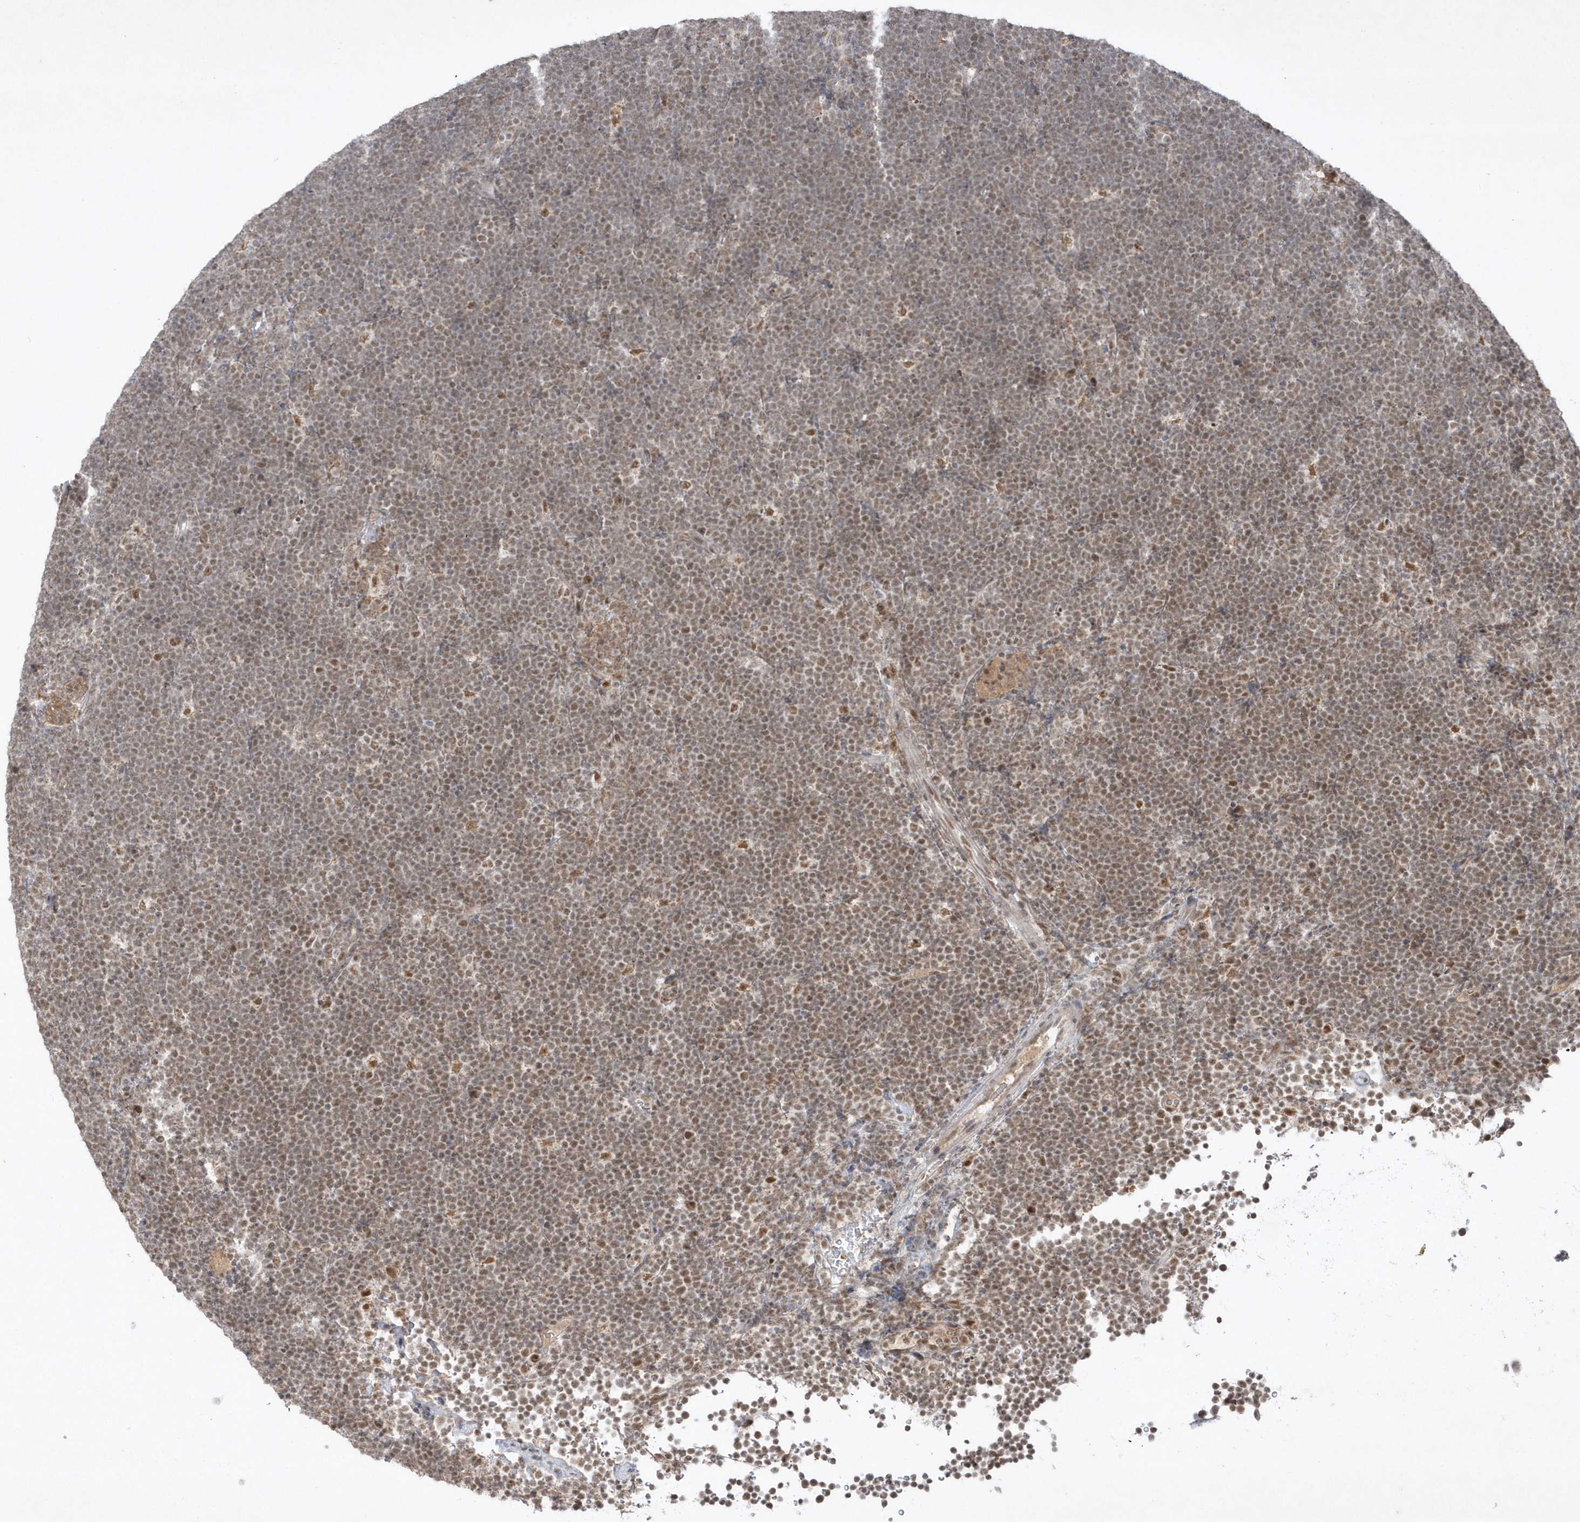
{"staining": {"intensity": "moderate", "quantity": "25%-75%", "location": "nuclear"}, "tissue": "lymphoma", "cell_type": "Tumor cells", "image_type": "cancer", "snomed": [{"axis": "morphology", "description": "Malignant lymphoma, non-Hodgkin's type, High grade"}, {"axis": "topography", "description": "Lymph node"}], "caption": "Lymphoma stained for a protein (brown) demonstrates moderate nuclear positive positivity in approximately 25%-75% of tumor cells.", "gene": "CPSF3", "patient": {"sex": "male", "age": 13}}